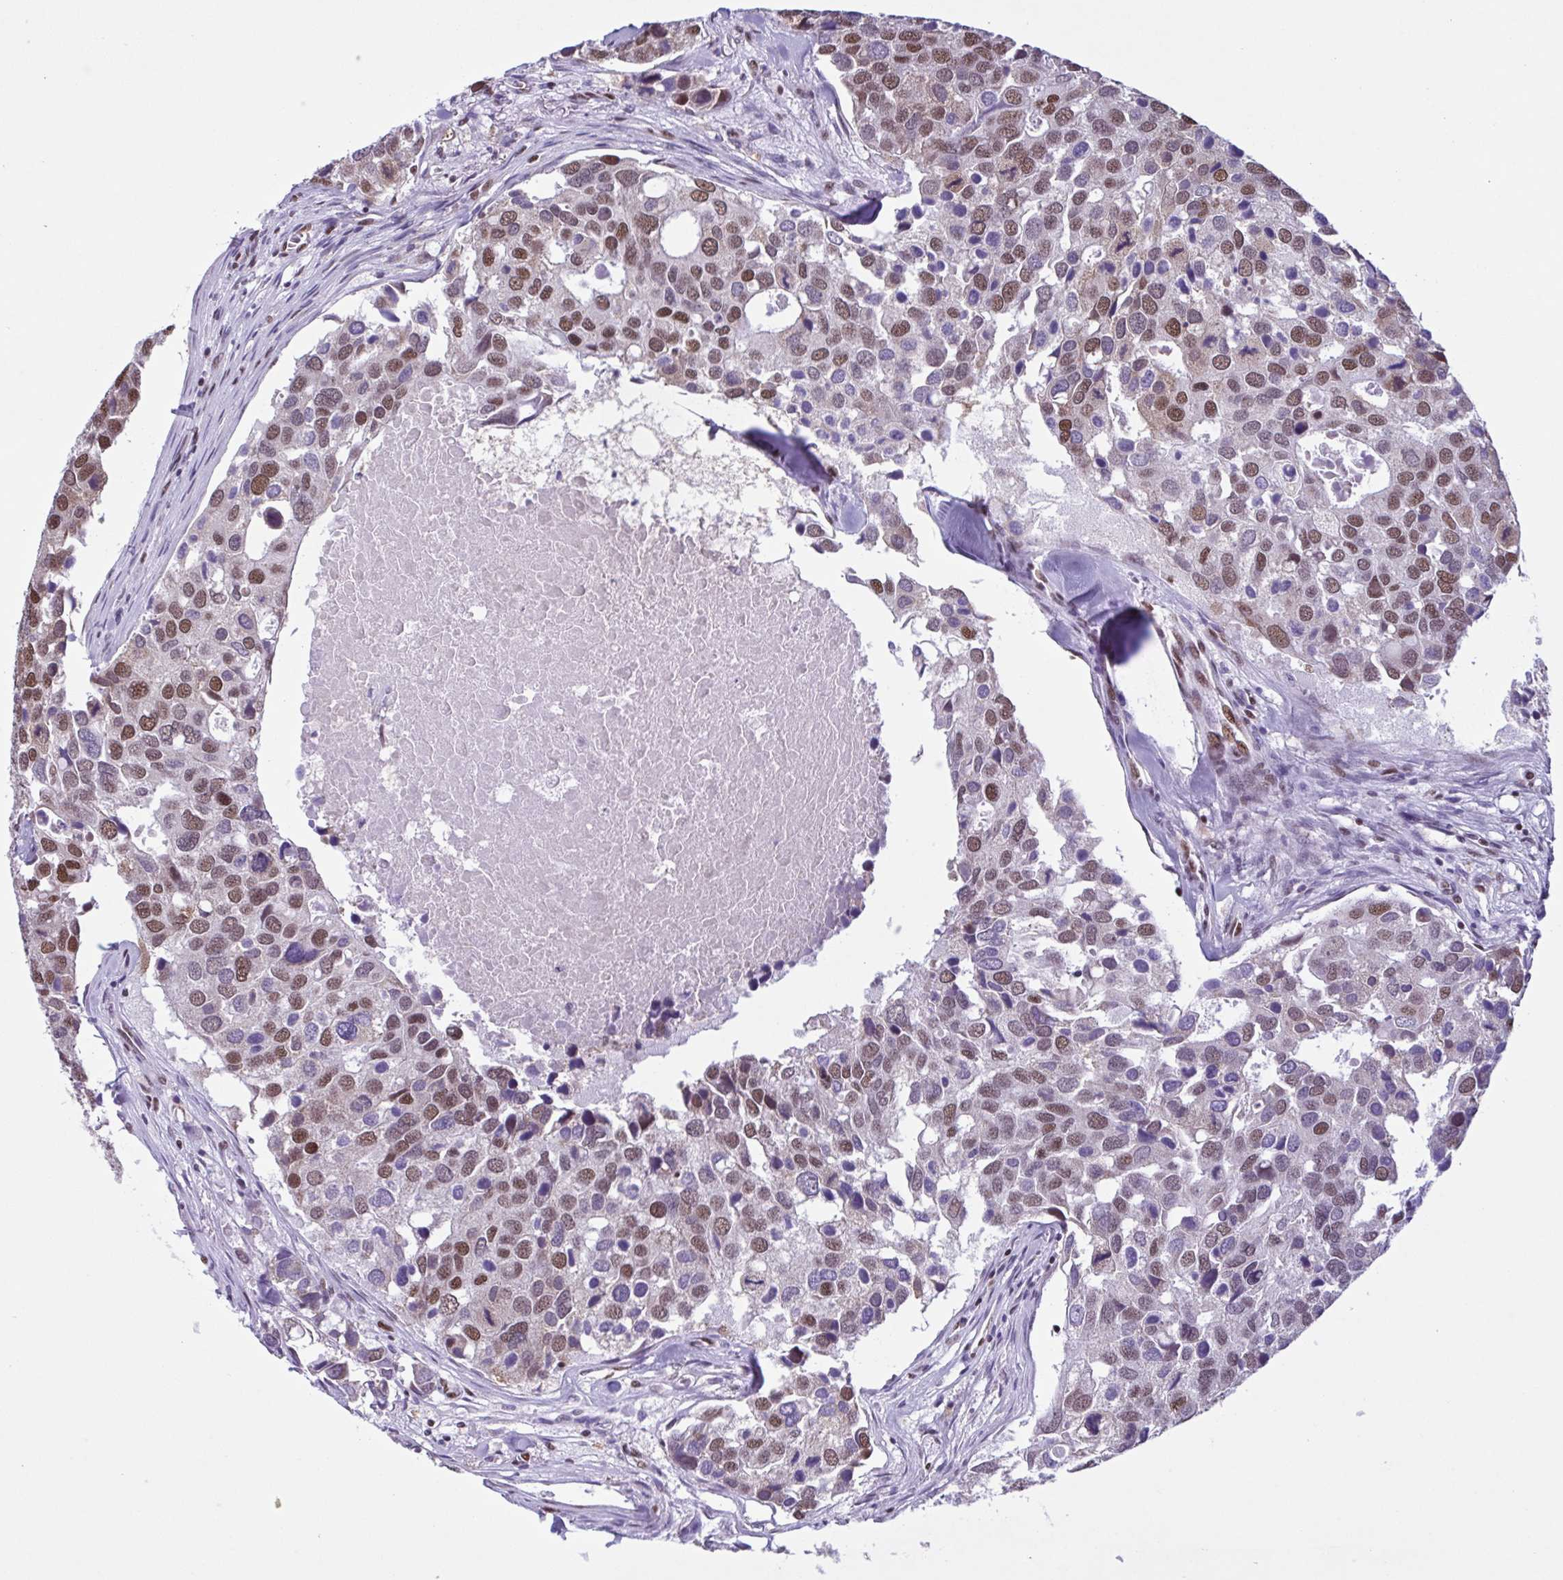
{"staining": {"intensity": "moderate", "quantity": ">75%", "location": "nuclear"}, "tissue": "breast cancer", "cell_type": "Tumor cells", "image_type": "cancer", "snomed": [{"axis": "morphology", "description": "Duct carcinoma"}, {"axis": "topography", "description": "Breast"}], "caption": "High-magnification brightfield microscopy of infiltrating ductal carcinoma (breast) stained with DAB (3,3'-diaminobenzidine) (brown) and counterstained with hematoxylin (blue). tumor cells exhibit moderate nuclear staining is seen in approximately>75% of cells. Immunohistochemistry stains the protein of interest in brown and the nuclei are stained blue.", "gene": "TIMM21", "patient": {"sex": "female", "age": 83}}